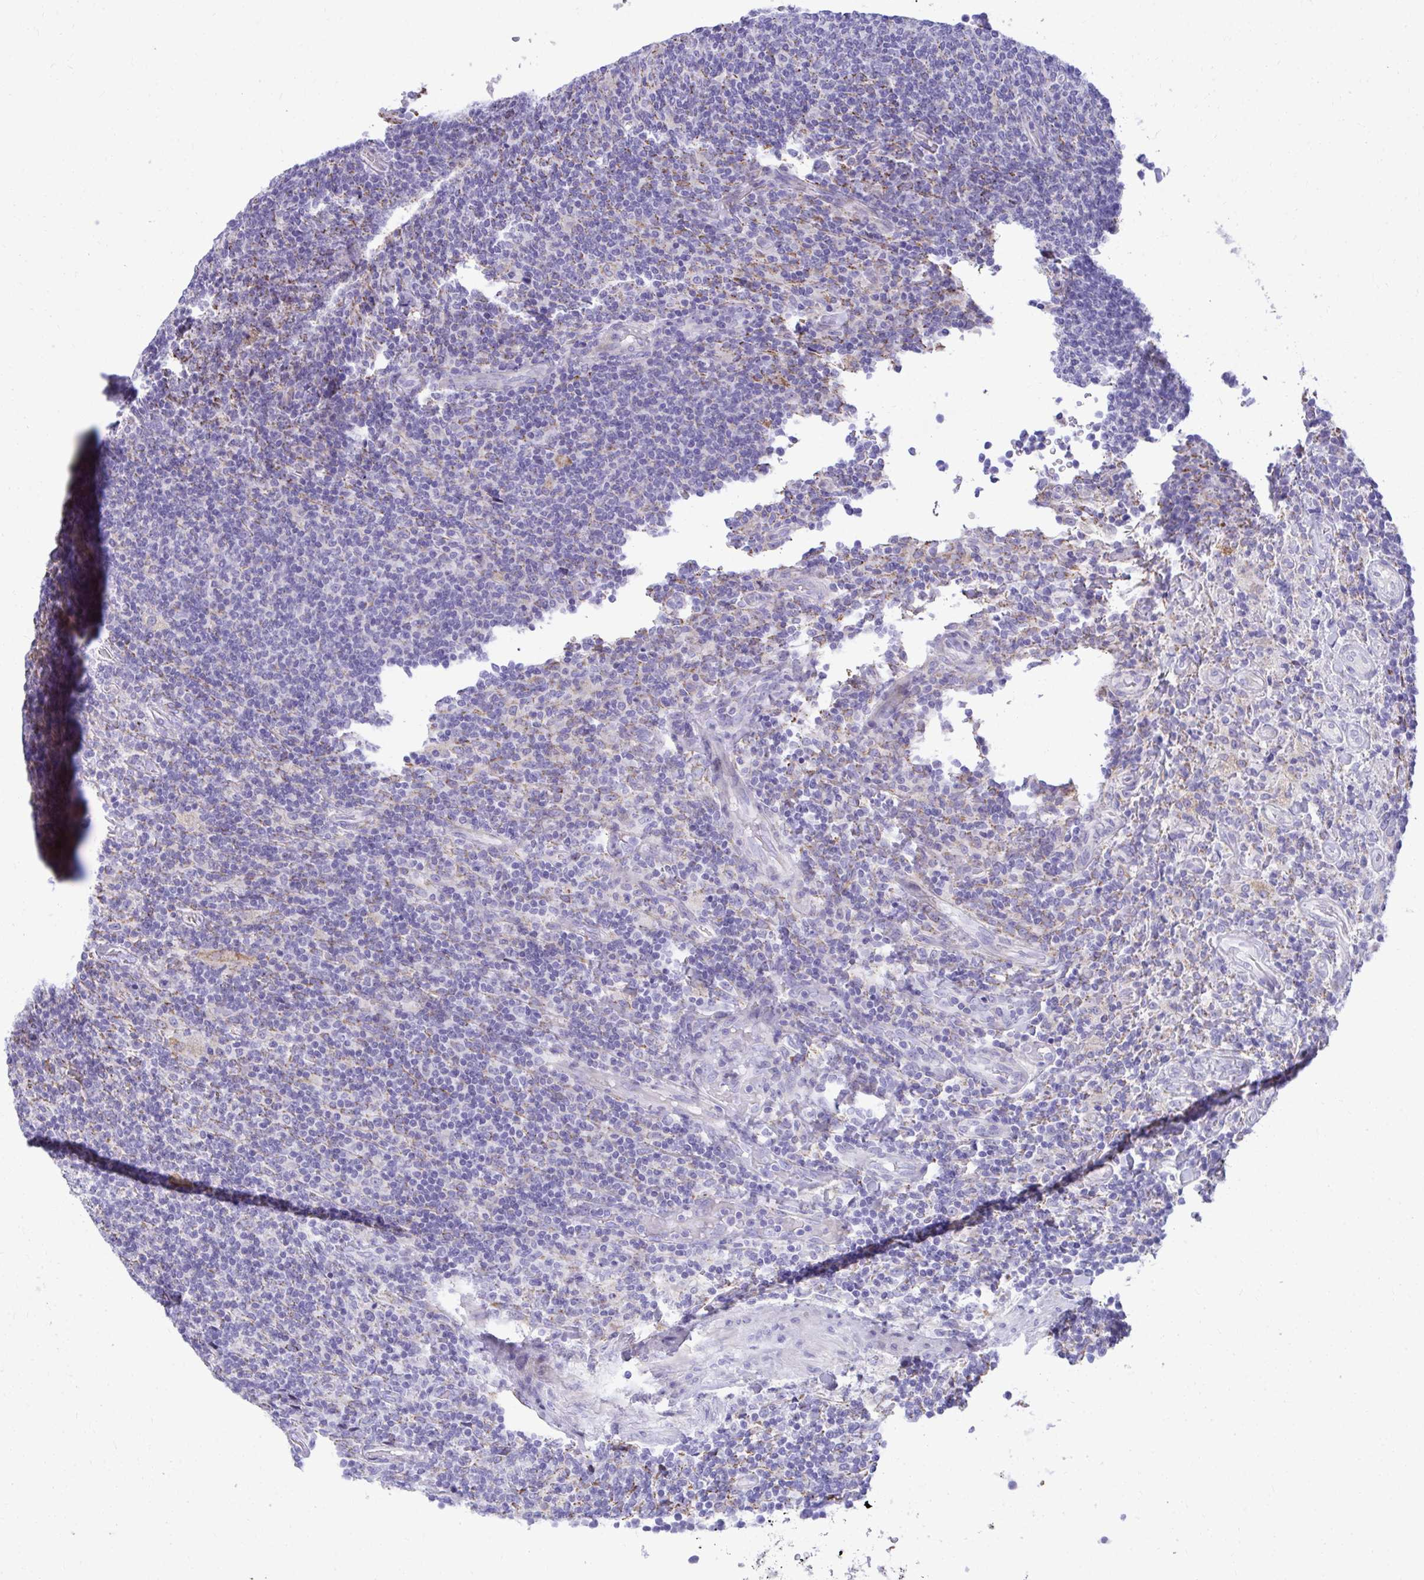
{"staining": {"intensity": "negative", "quantity": "none", "location": "none"}, "tissue": "lymphoma", "cell_type": "Tumor cells", "image_type": "cancer", "snomed": [{"axis": "morphology", "description": "Malignant lymphoma, non-Hodgkin's type, Low grade"}, {"axis": "topography", "description": "Lymph node"}], "caption": "A photomicrograph of human lymphoma is negative for staining in tumor cells.", "gene": "AIG1", "patient": {"sex": "male", "age": 52}}